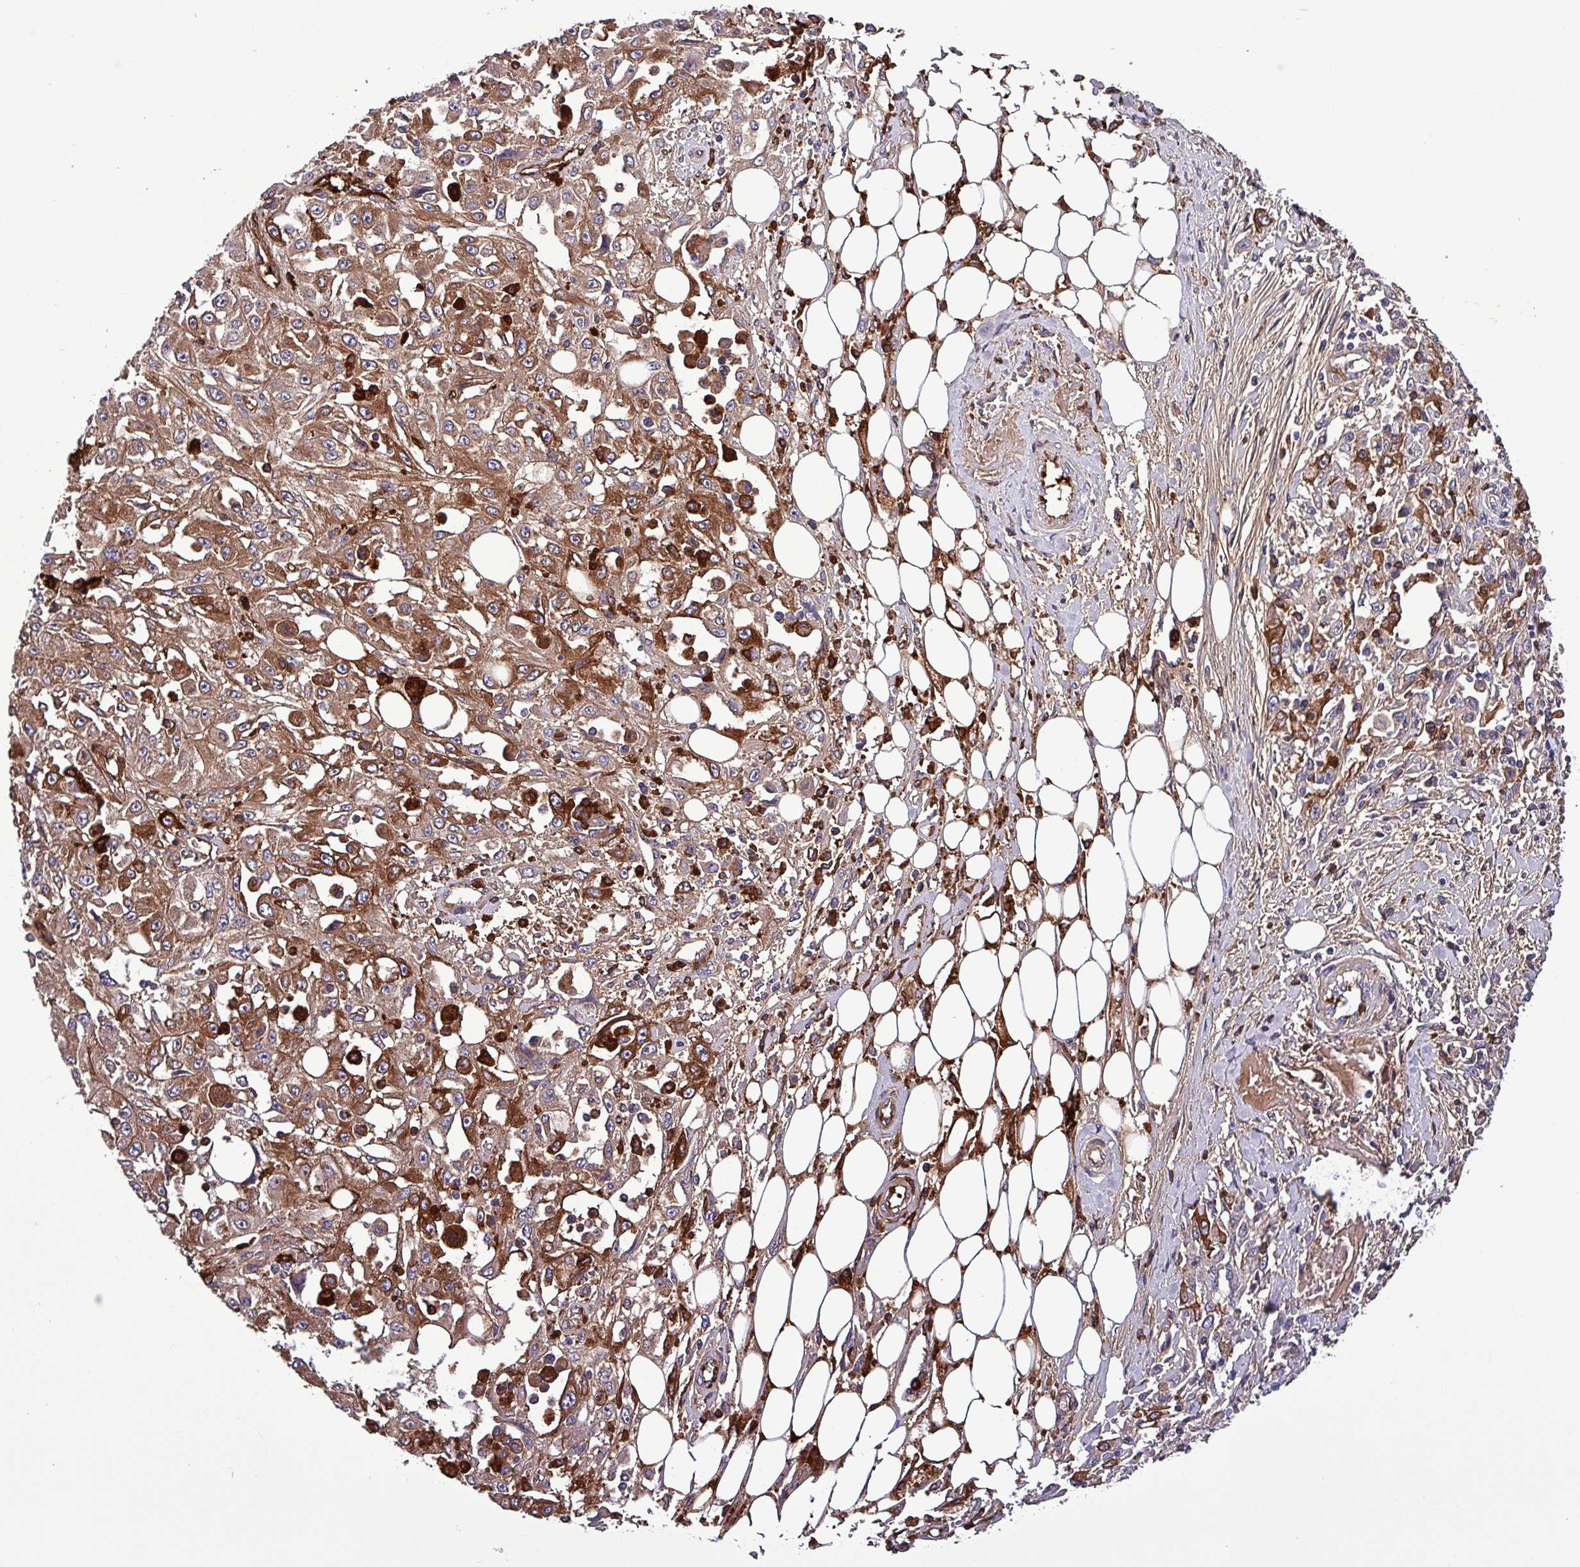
{"staining": {"intensity": "strong", "quantity": ">75%", "location": "cytoplasmic/membranous"}, "tissue": "skin cancer", "cell_type": "Tumor cells", "image_type": "cancer", "snomed": [{"axis": "morphology", "description": "Squamous cell carcinoma, NOS"}, {"axis": "morphology", "description": "Squamous cell carcinoma, metastatic, NOS"}, {"axis": "topography", "description": "Skin"}, {"axis": "topography", "description": "Lymph node"}], "caption": "DAB (3,3'-diaminobenzidine) immunohistochemical staining of human skin cancer (squamous cell carcinoma) shows strong cytoplasmic/membranous protein staining in approximately >75% of tumor cells. The staining was performed using DAB (3,3'-diaminobenzidine) to visualize the protein expression in brown, while the nuclei were stained in blue with hematoxylin (Magnification: 20x).", "gene": "HP", "patient": {"sex": "male", "age": 75}}